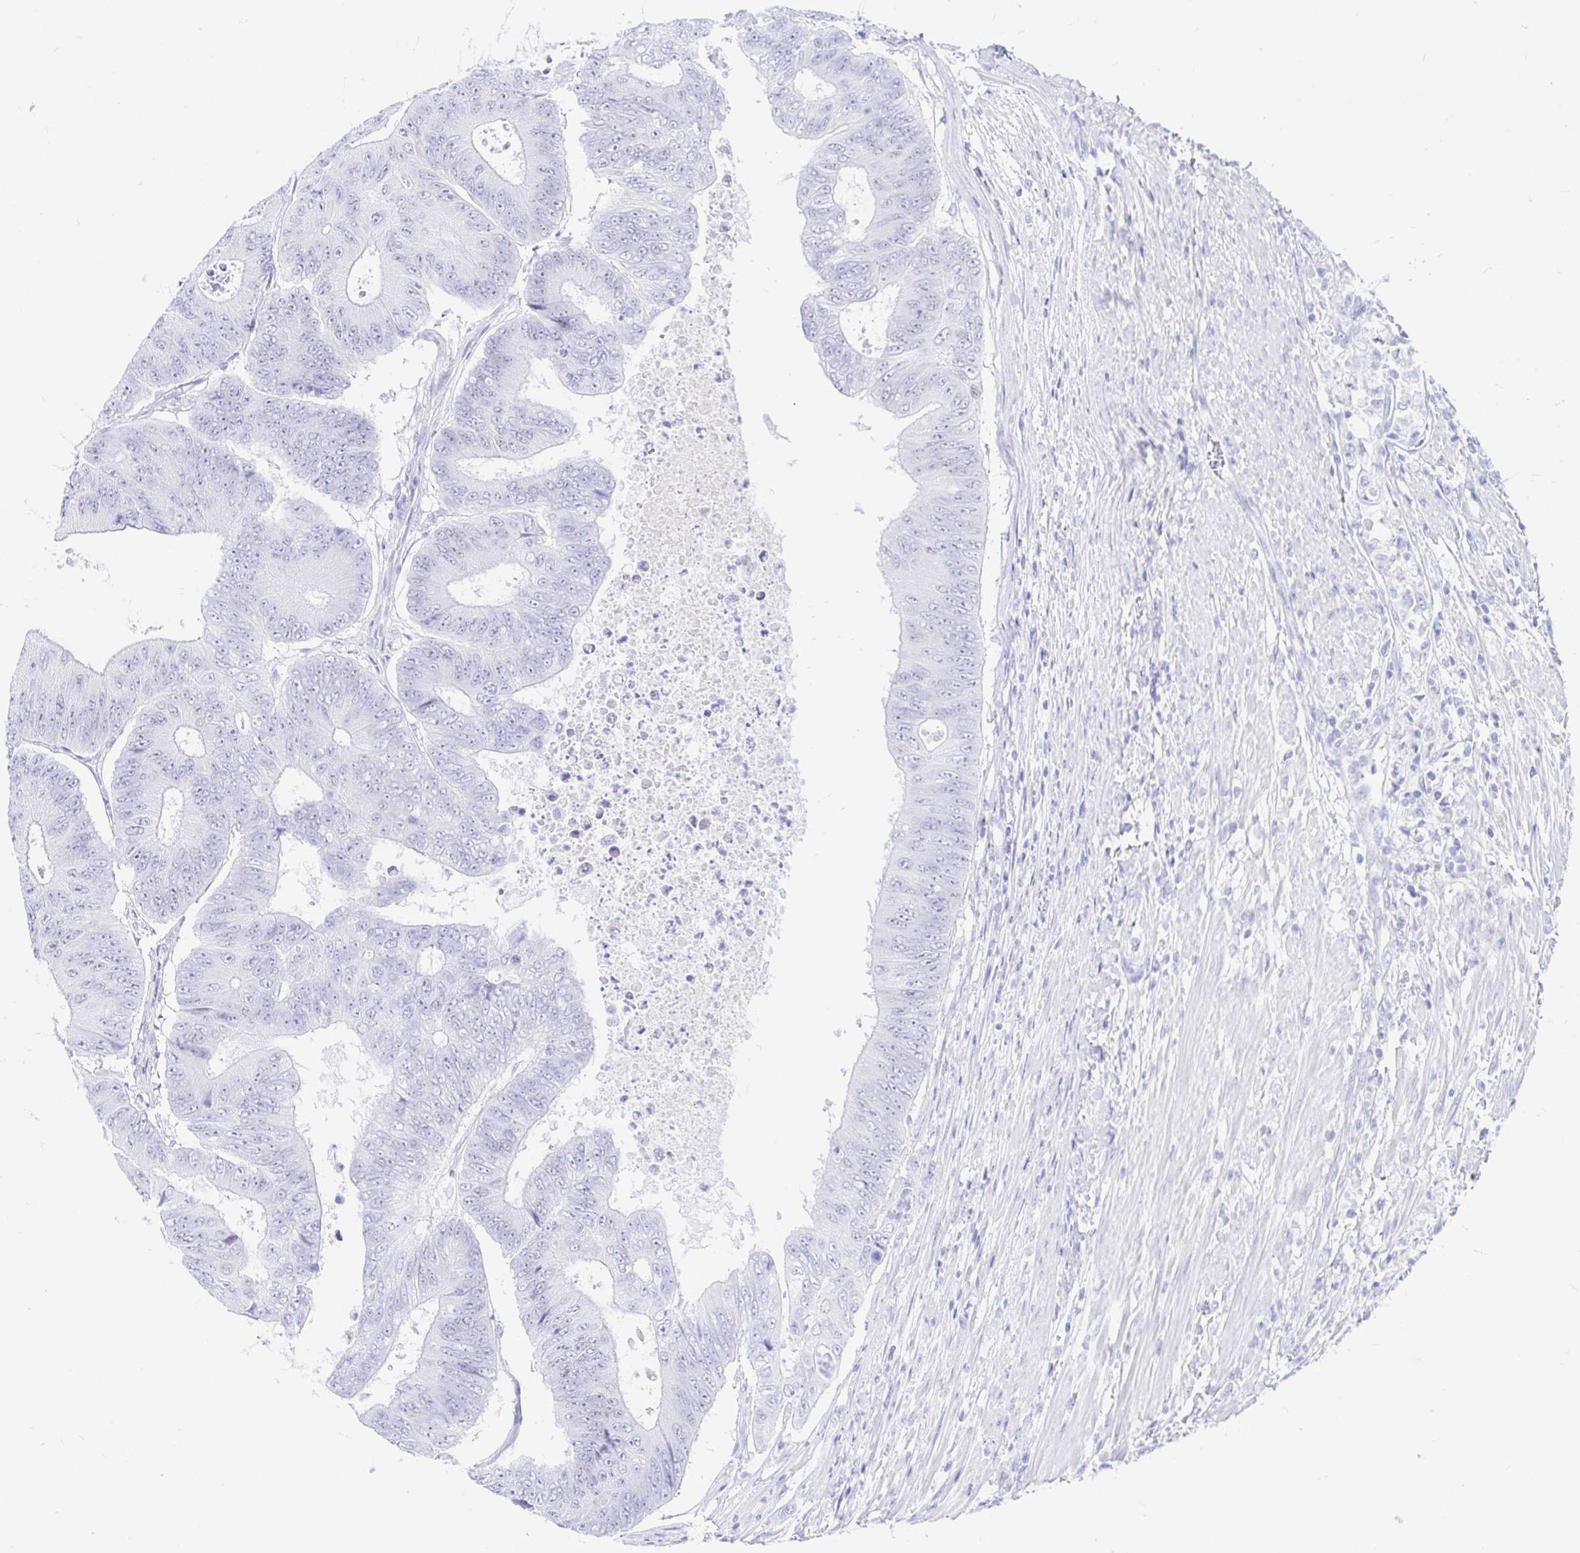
{"staining": {"intensity": "negative", "quantity": "none", "location": "none"}, "tissue": "colorectal cancer", "cell_type": "Tumor cells", "image_type": "cancer", "snomed": [{"axis": "morphology", "description": "Adenocarcinoma, NOS"}, {"axis": "topography", "description": "Colon"}], "caption": "A histopathology image of human colorectal adenocarcinoma is negative for staining in tumor cells.", "gene": "OR6T1", "patient": {"sex": "female", "age": 48}}